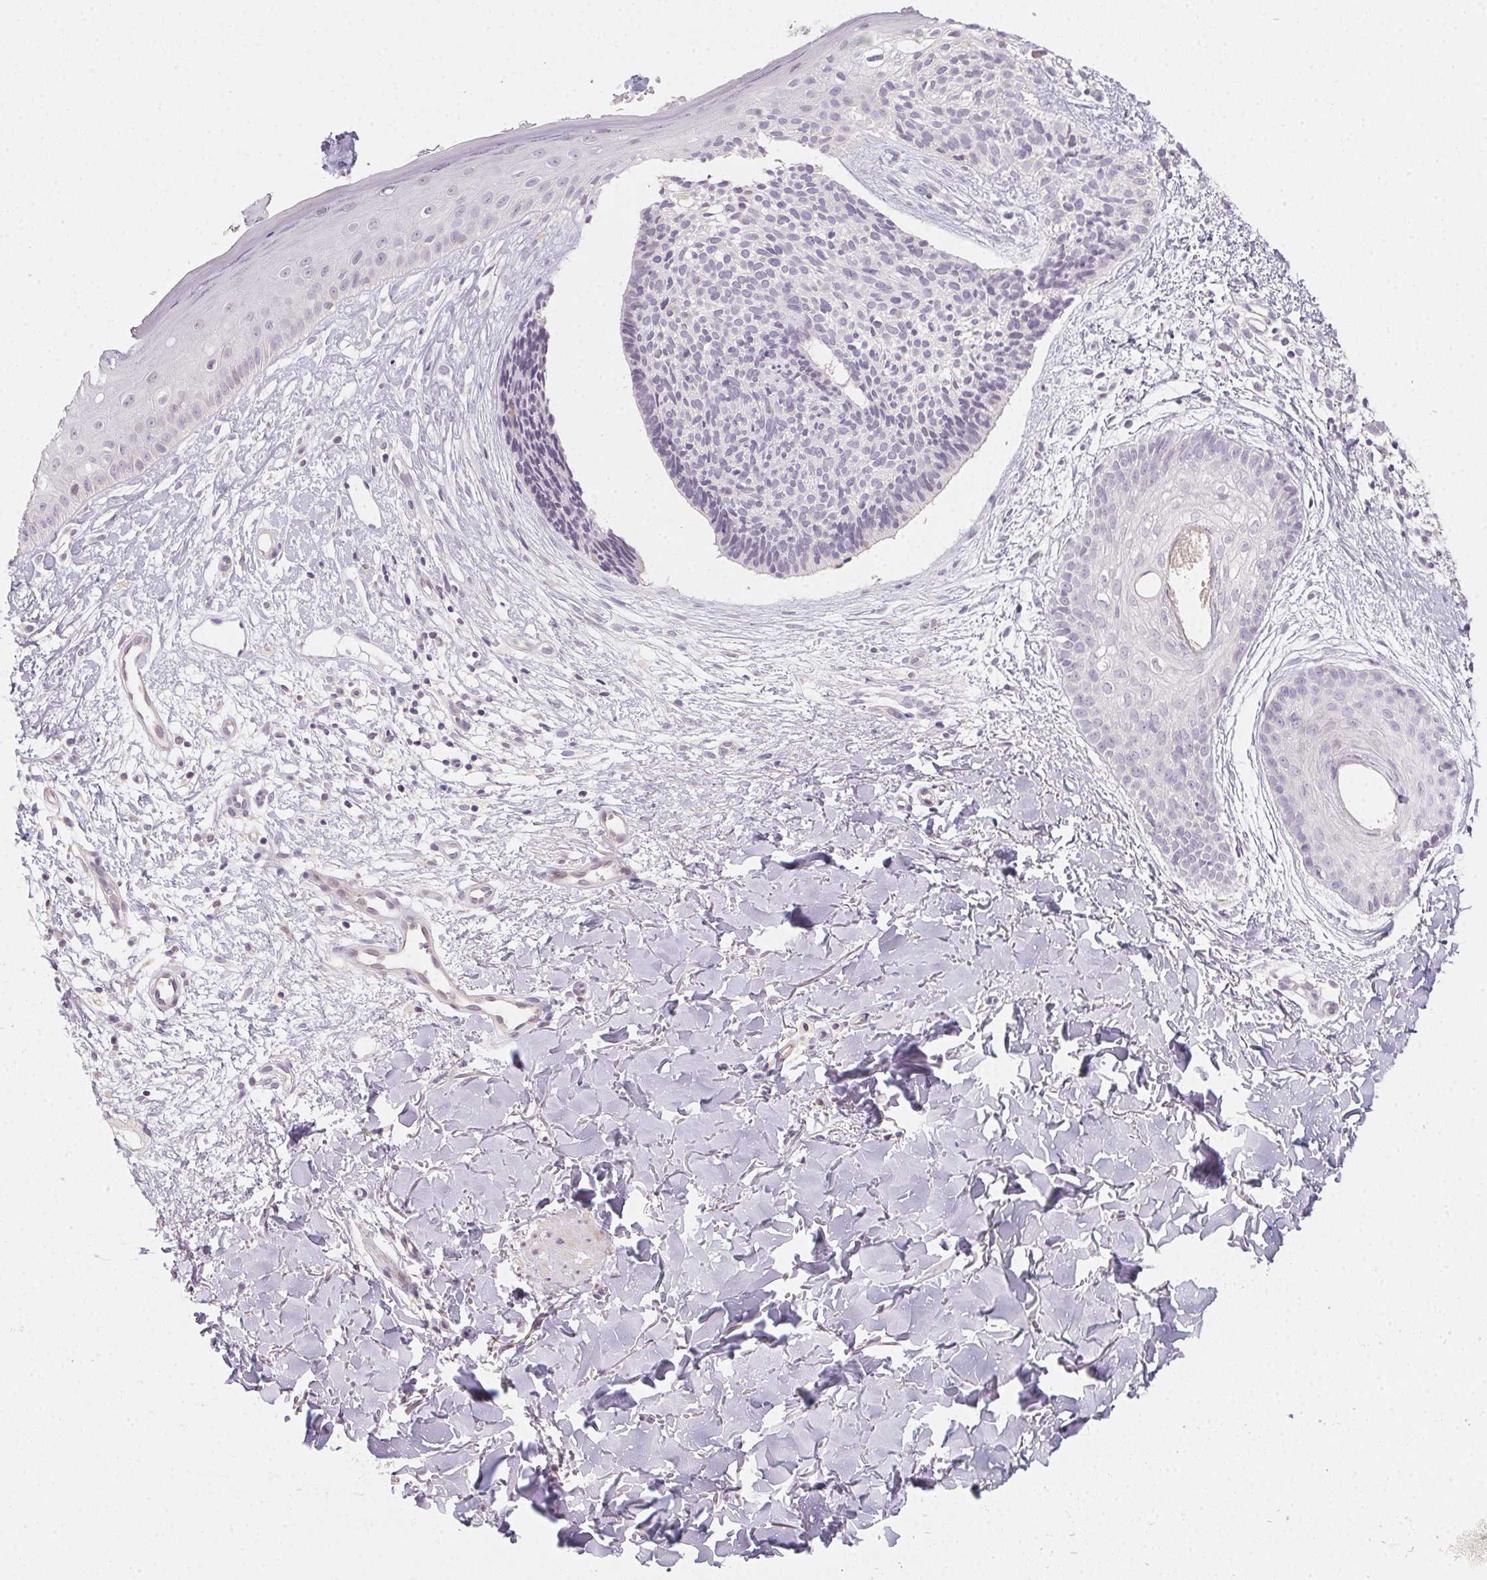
{"staining": {"intensity": "negative", "quantity": "none", "location": "none"}, "tissue": "skin cancer", "cell_type": "Tumor cells", "image_type": "cancer", "snomed": [{"axis": "morphology", "description": "Basal cell carcinoma"}, {"axis": "topography", "description": "Skin"}], "caption": "Tumor cells show no significant protein expression in skin basal cell carcinoma. (DAB immunohistochemistry (IHC), high magnification).", "gene": "ZBBX", "patient": {"sex": "male", "age": 51}}